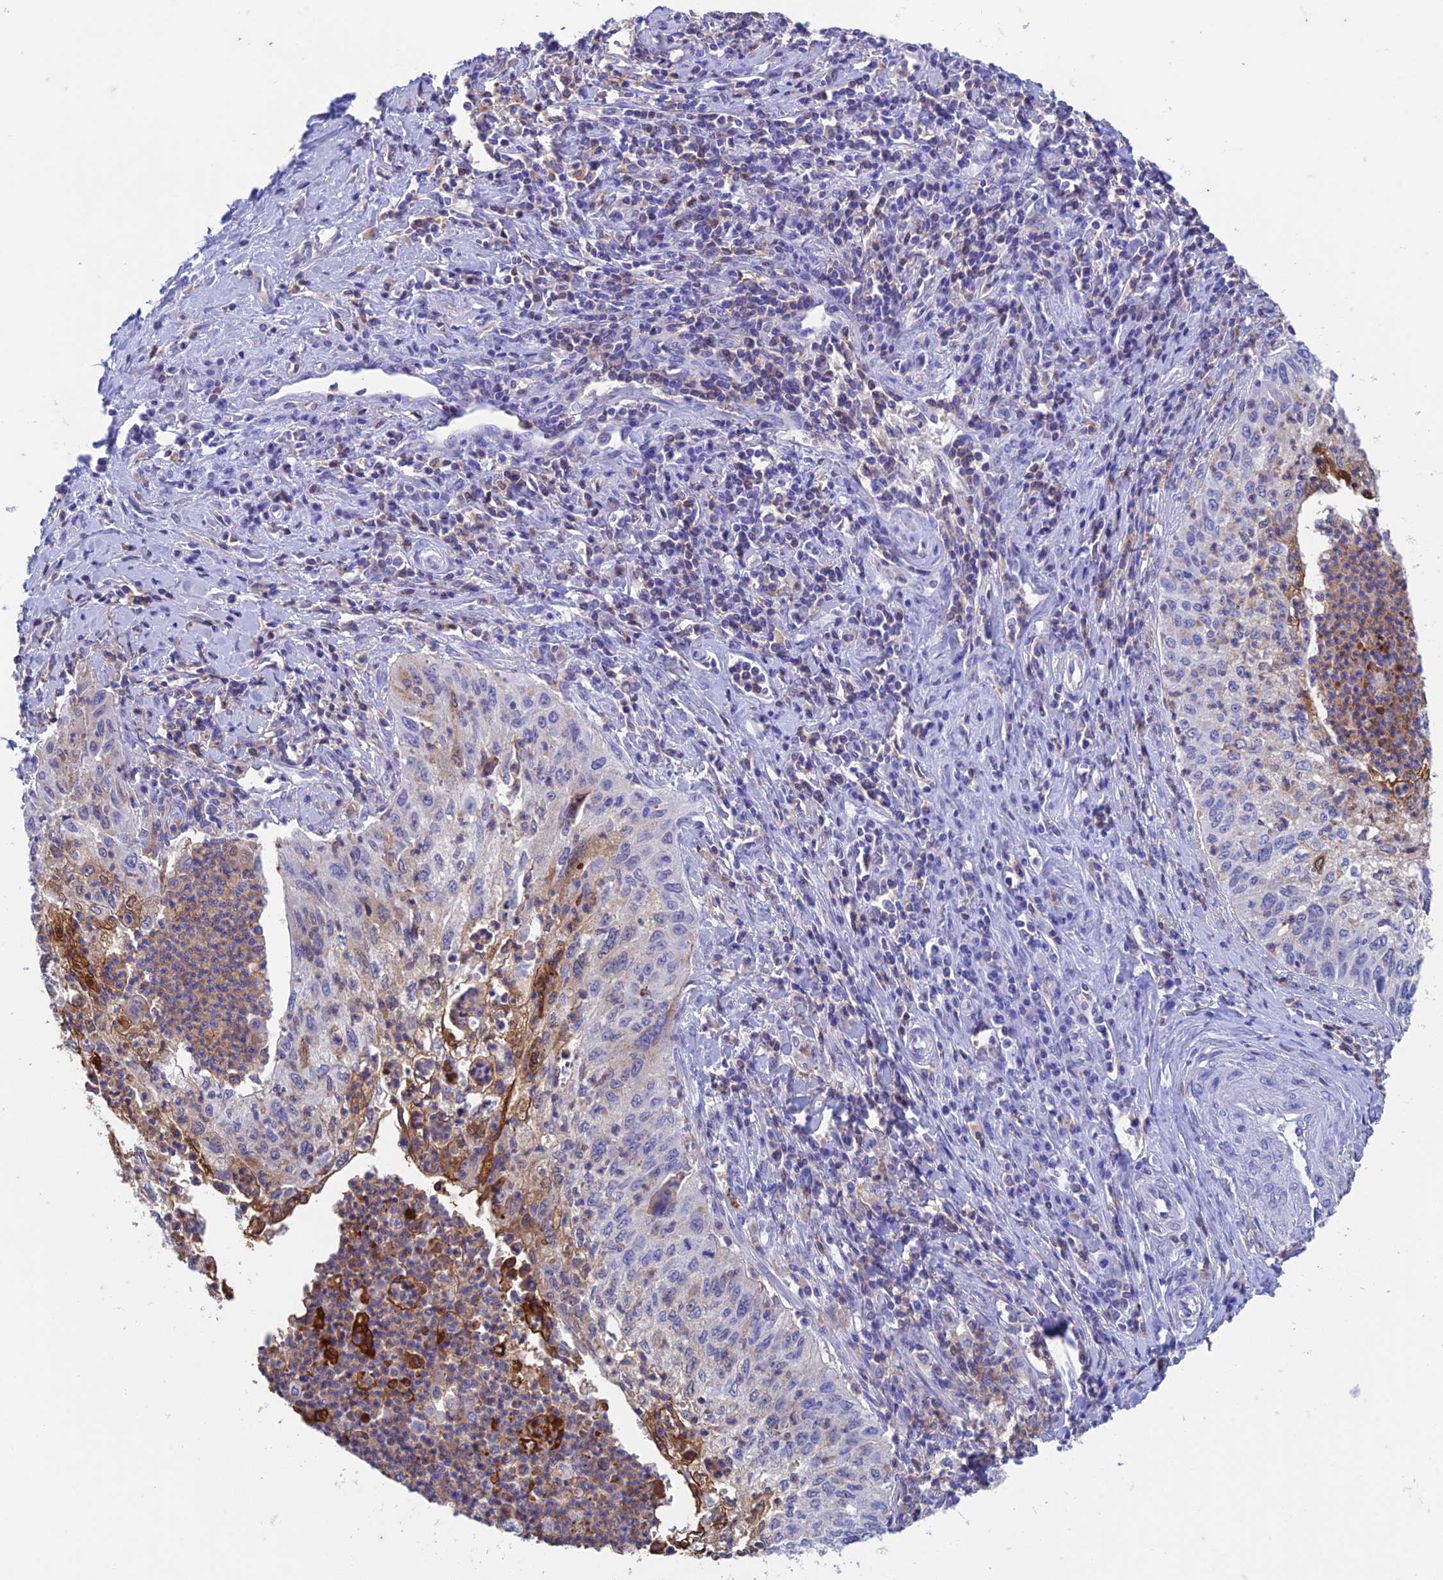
{"staining": {"intensity": "weak", "quantity": "<25%", "location": "cytoplasmic/membranous"}, "tissue": "cervical cancer", "cell_type": "Tumor cells", "image_type": "cancer", "snomed": [{"axis": "morphology", "description": "Squamous cell carcinoma, NOS"}, {"axis": "topography", "description": "Cervix"}], "caption": "IHC of human squamous cell carcinoma (cervical) exhibits no positivity in tumor cells. The staining is performed using DAB brown chromogen with nuclei counter-stained in using hematoxylin.", "gene": "FGF7", "patient": {"sex": "female", "age": 30}}